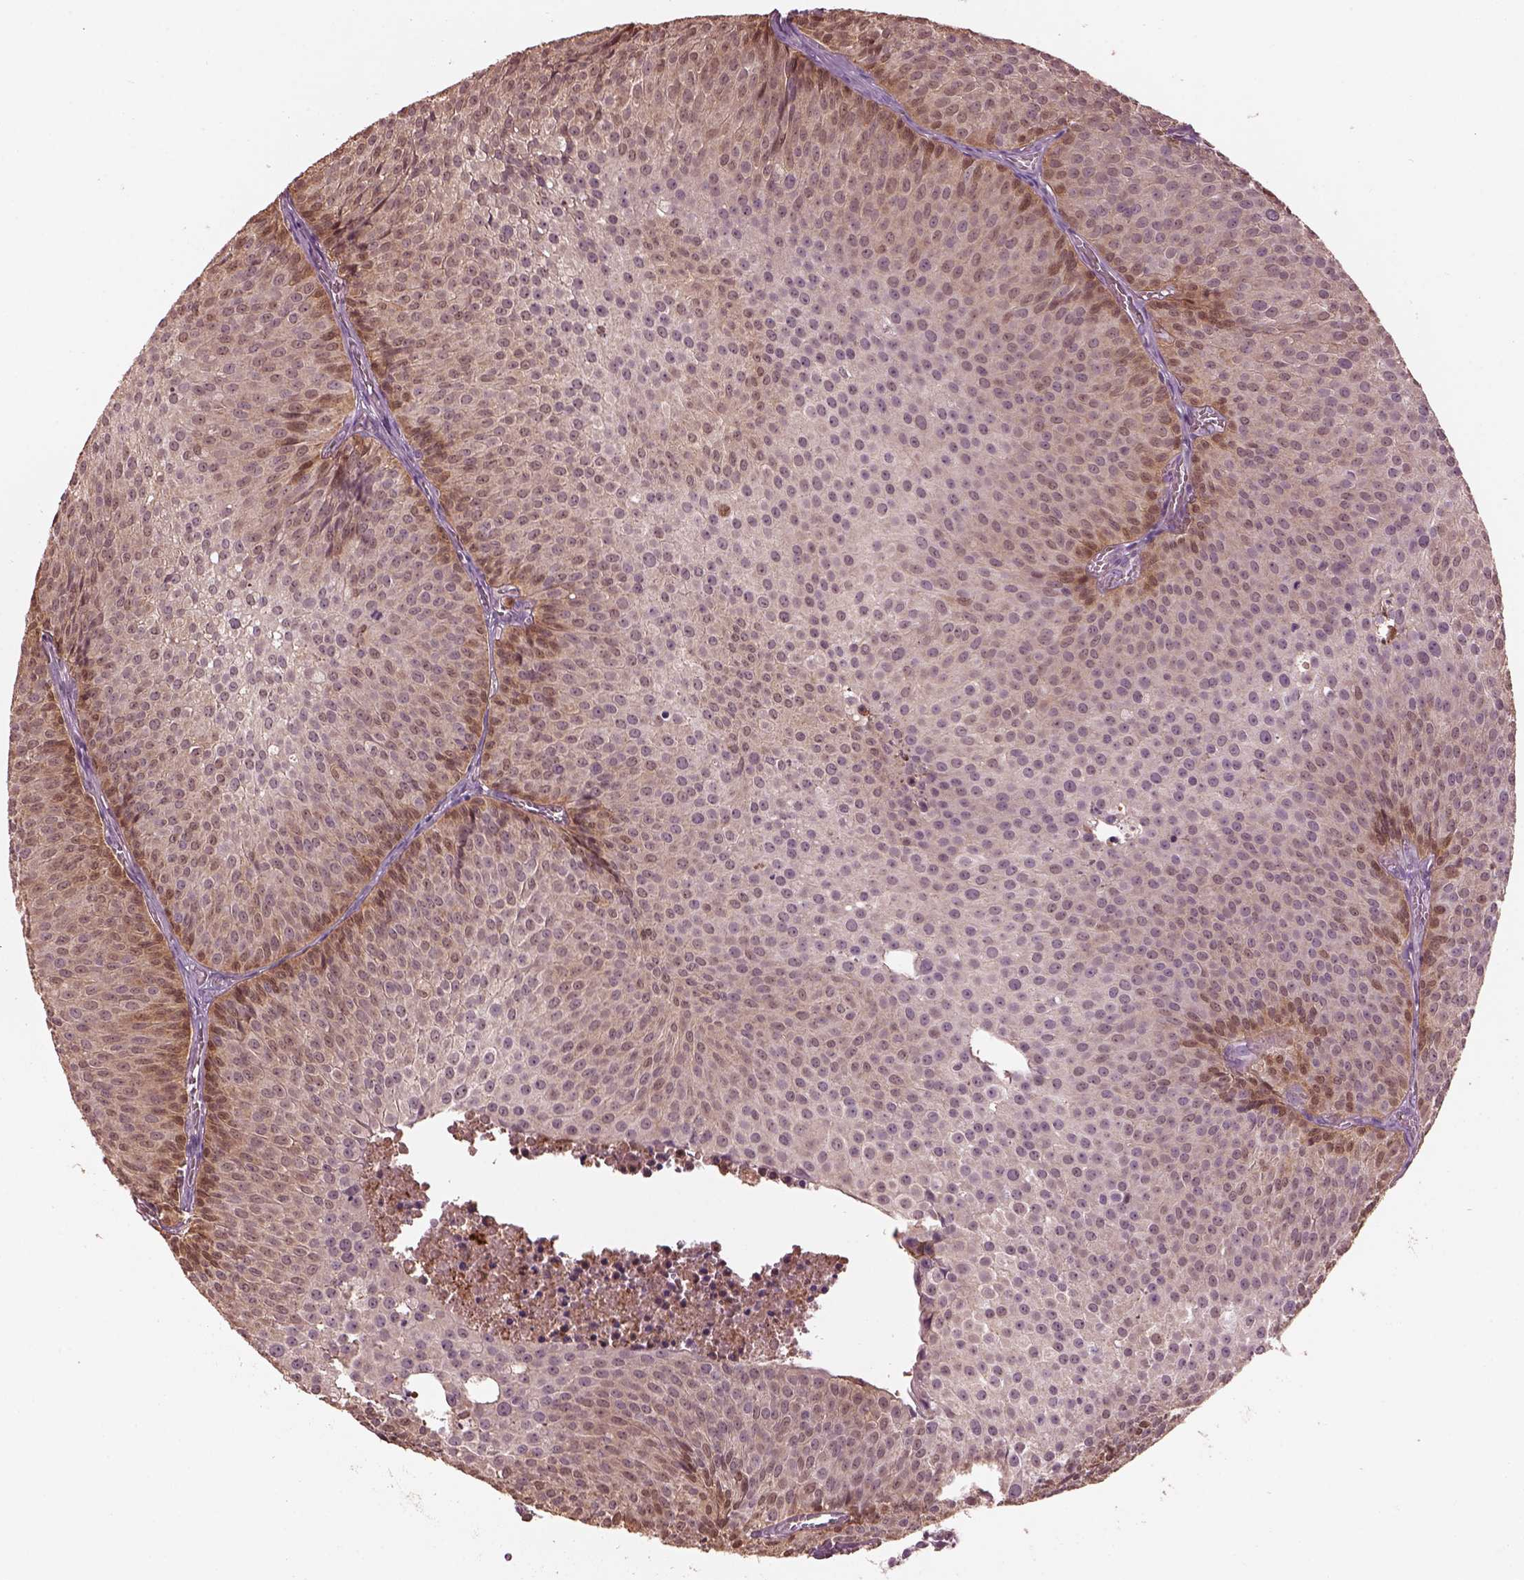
{"staining": {"intensity": "moderate", "quantity": "<25%", "location": "cytoplasmic/membranous,nuclear"}, "tissue": "urothelial cancer", "cell_type": "Tumor cells", "image_type": "cancer", "snomed": [{"axis": "morphology", "description": "Urothelial carcinoma, Low grade"}, {"axis": "topography", "description": "Urinary bladder"}], "caption": "Immunohistochemistry (IHC) of low-grade urothelial carcinoma reveals low levels of moderate cytoplasmic/membranous and nuclear expression in approximately <25% of tumor cells. (Stains: DAB (3,3'-diaminobenzidine) in brown, nuclei in blue, Microscopy: brightfield microscopy at high magnification).", "gene": "SRI", "patient": {"sex": "male", "age": 63}}